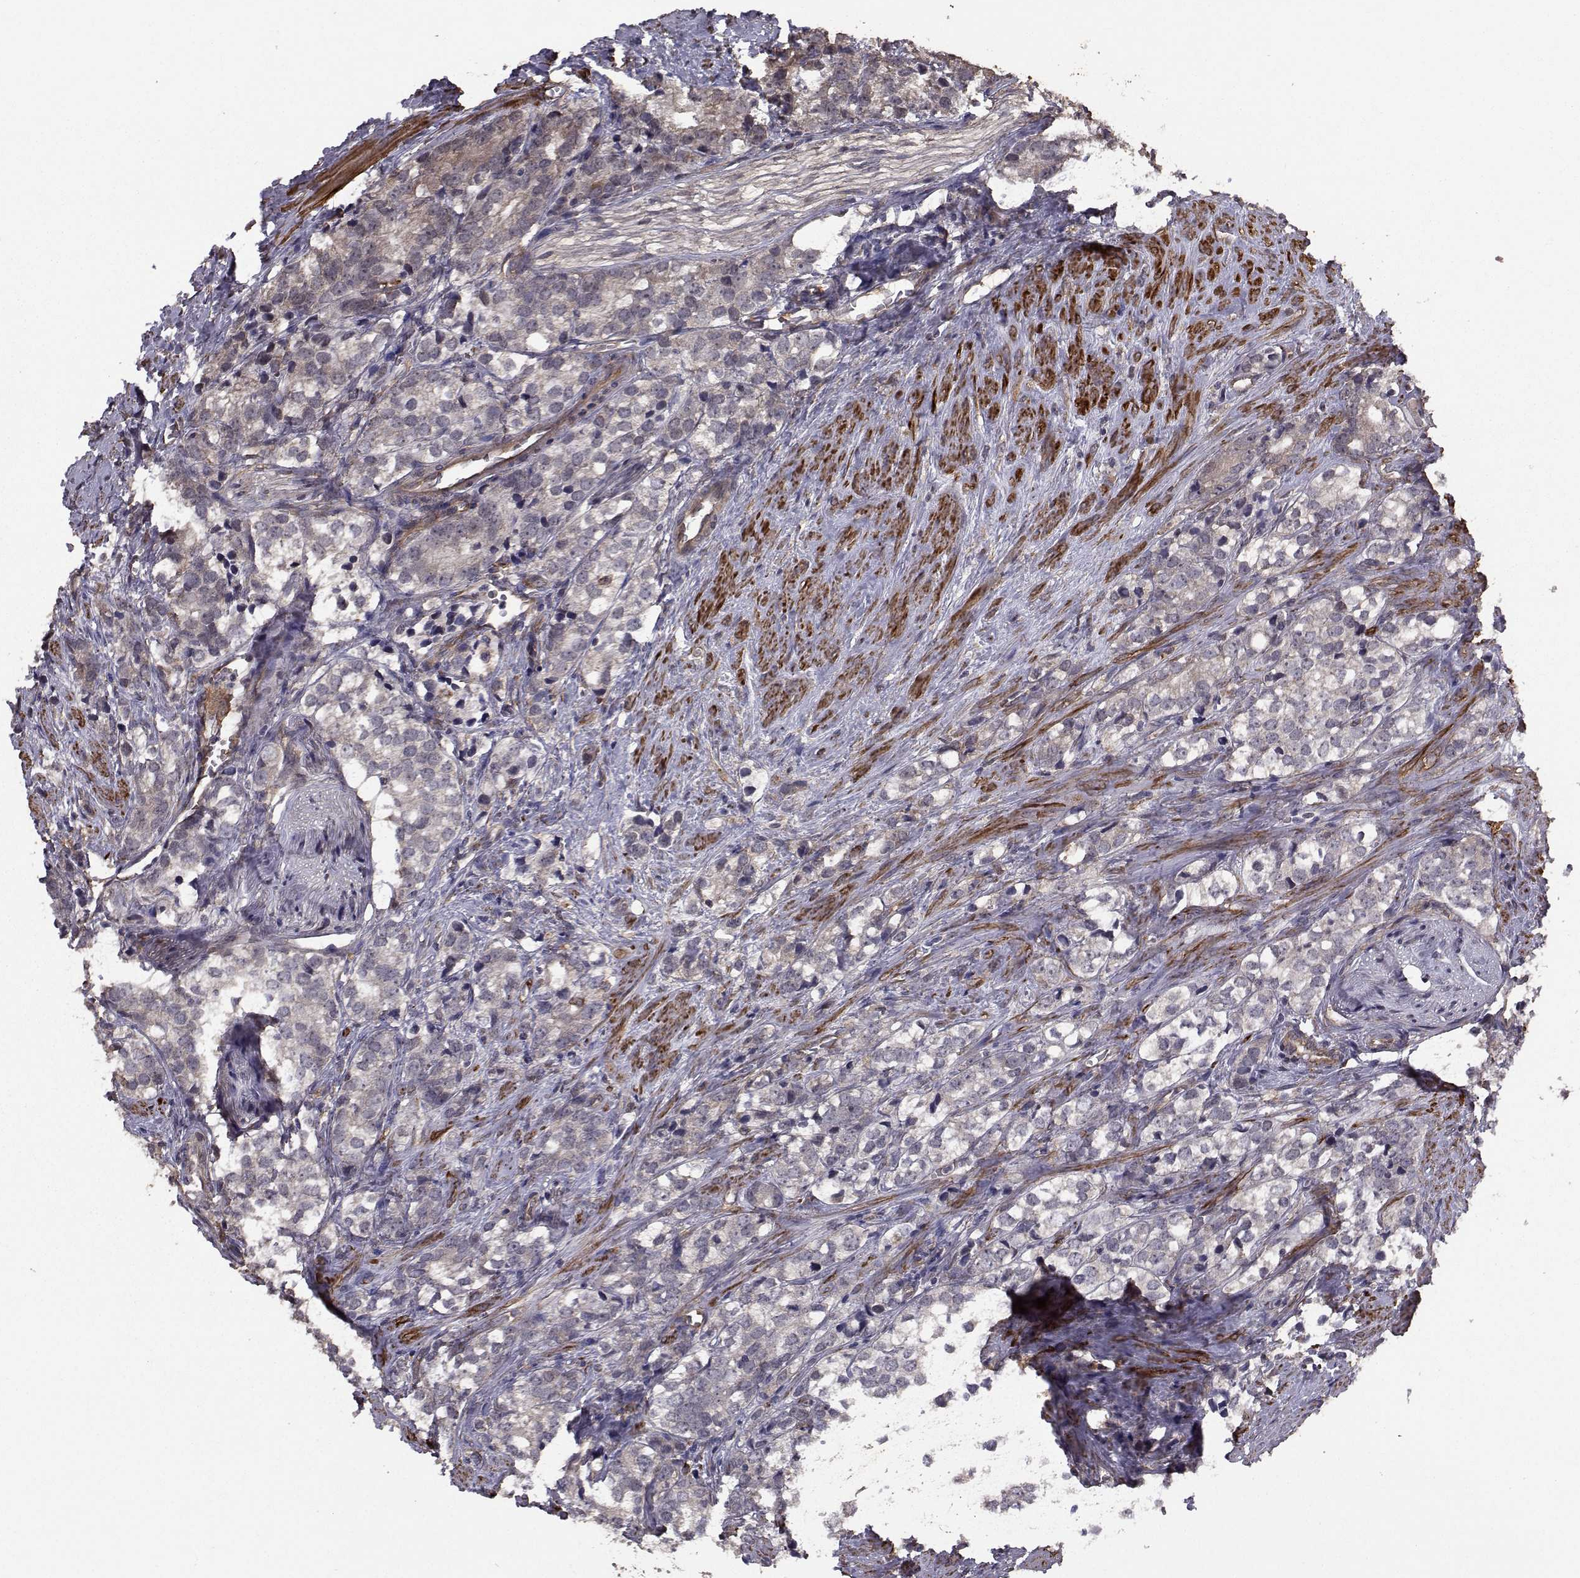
{"staining": {"intensity": "negative", "quantity": "none", "location": "none"}, "tissue": "prostate cancer", "cell_type": "Tumor cells", "image_type": "cancer", "snomed": [{"axis": "morphology", "description": "Adenocarcinoma, NOS"}, {"axis": "topography", "description": "Prostate and seminal vesicle, NOS"}], "caption": "Human prostate cancer stained for a protein using immunohistochemistry reveals no staining in tumor cells.", "gene": "TRIP10", "patient": {"sex": "male", "age": 63}}